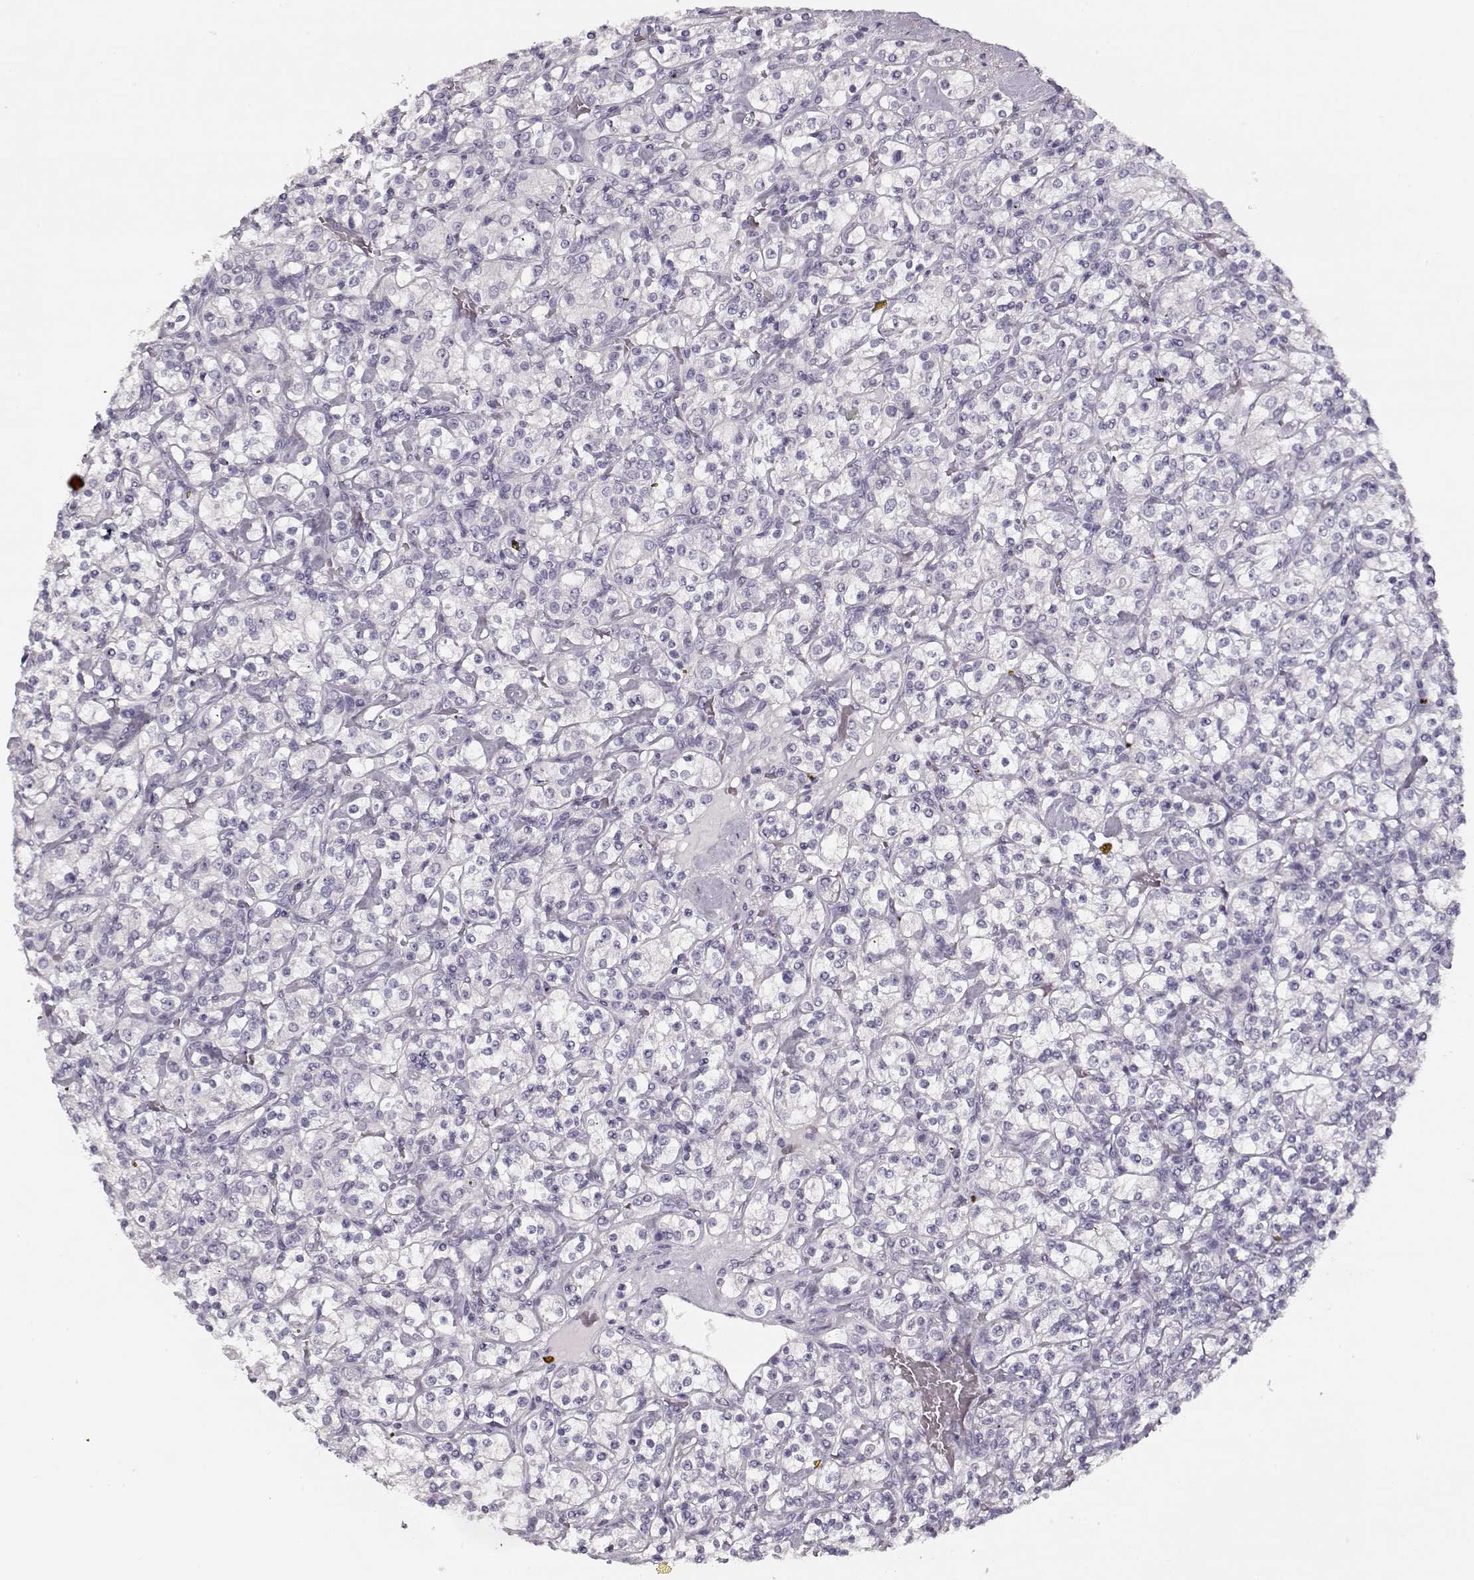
{"staining": {"intensity": "negative", "quantity": "none", "location": "none"}, "tissue": "renal cancer", "cell_type": "Tumor cells", "image_type": "cancer", "snomed": [{"axis": "morphology", "description": "Adenocarcinoma, NOS"}, {"axis": "topography", "description": "Kidney"}], "caption": "Immunohistochemical staining of renal cancer (adenocarcinoma) demonstrates no significant expression in tumor cells. (Brightfield microscopy of DAB immunohistochemistry (IHC) at high magnification).", "gene": "PNMT", "patient": {"sex": "male", "age": 77}}